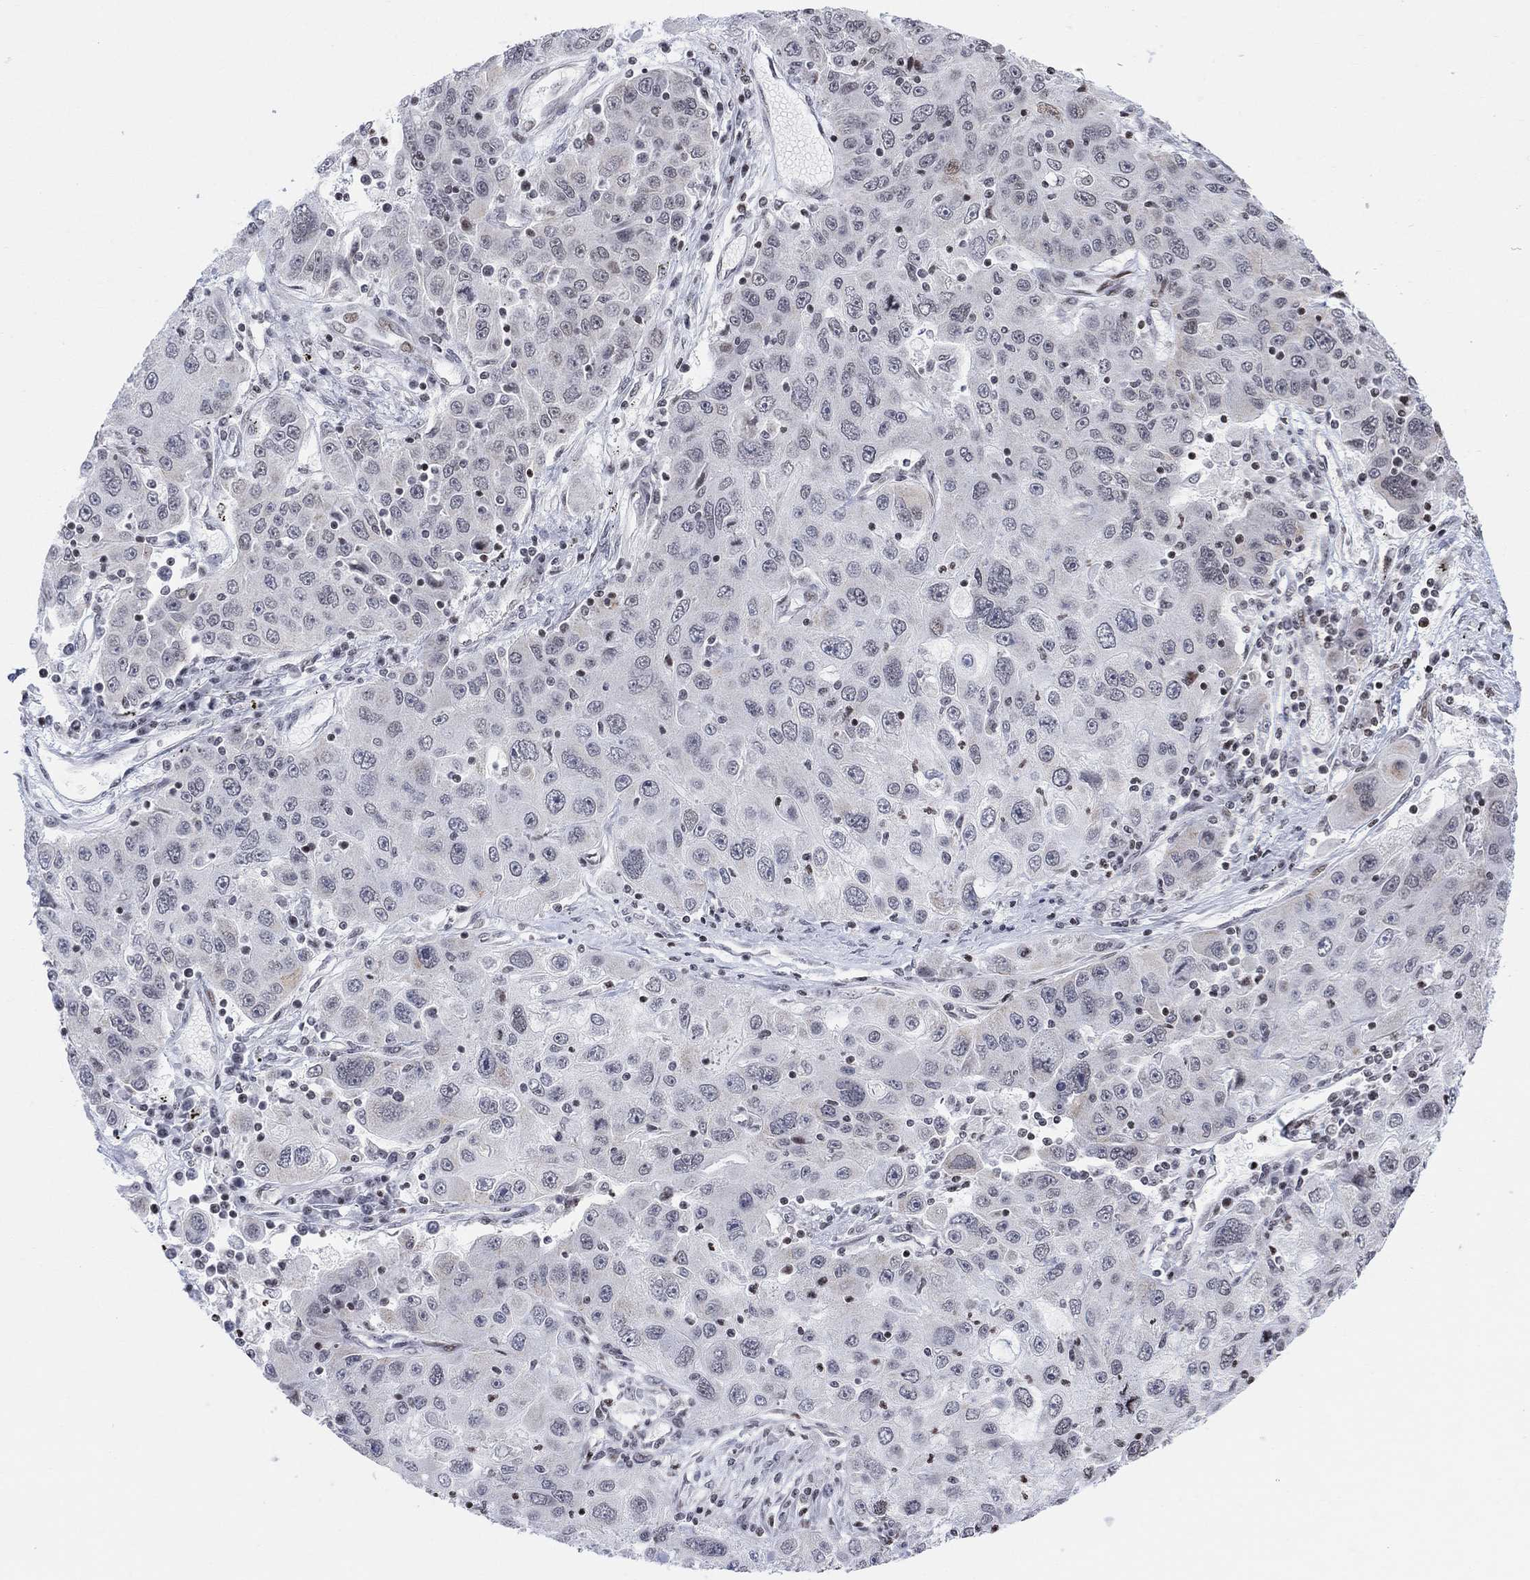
{"staining": {"intensity": "negative", "quantity": "none", "location": "none"}, "tissue": "stomach cancer", "cell_type": "Tumor cells", "image_type": "cancer", "snomed": [{"axis": "morphology", "description": "Adenocarcinoma, NOS"}, {"axis": "topography", "description": "Stomach"}], "caption": "DAB (3,3'-diaminobenzidine) immunohistochemical staining of adenocarcinoma (stomach) reveals no significant staining in tumor cells. (DAB (3,3'-diaminobenzidine) immunohistochemistry (IHC) with hematoxylin counter stain).", "gene": "ABHD14A", "patient": {"sex": "male", "age": 56}}